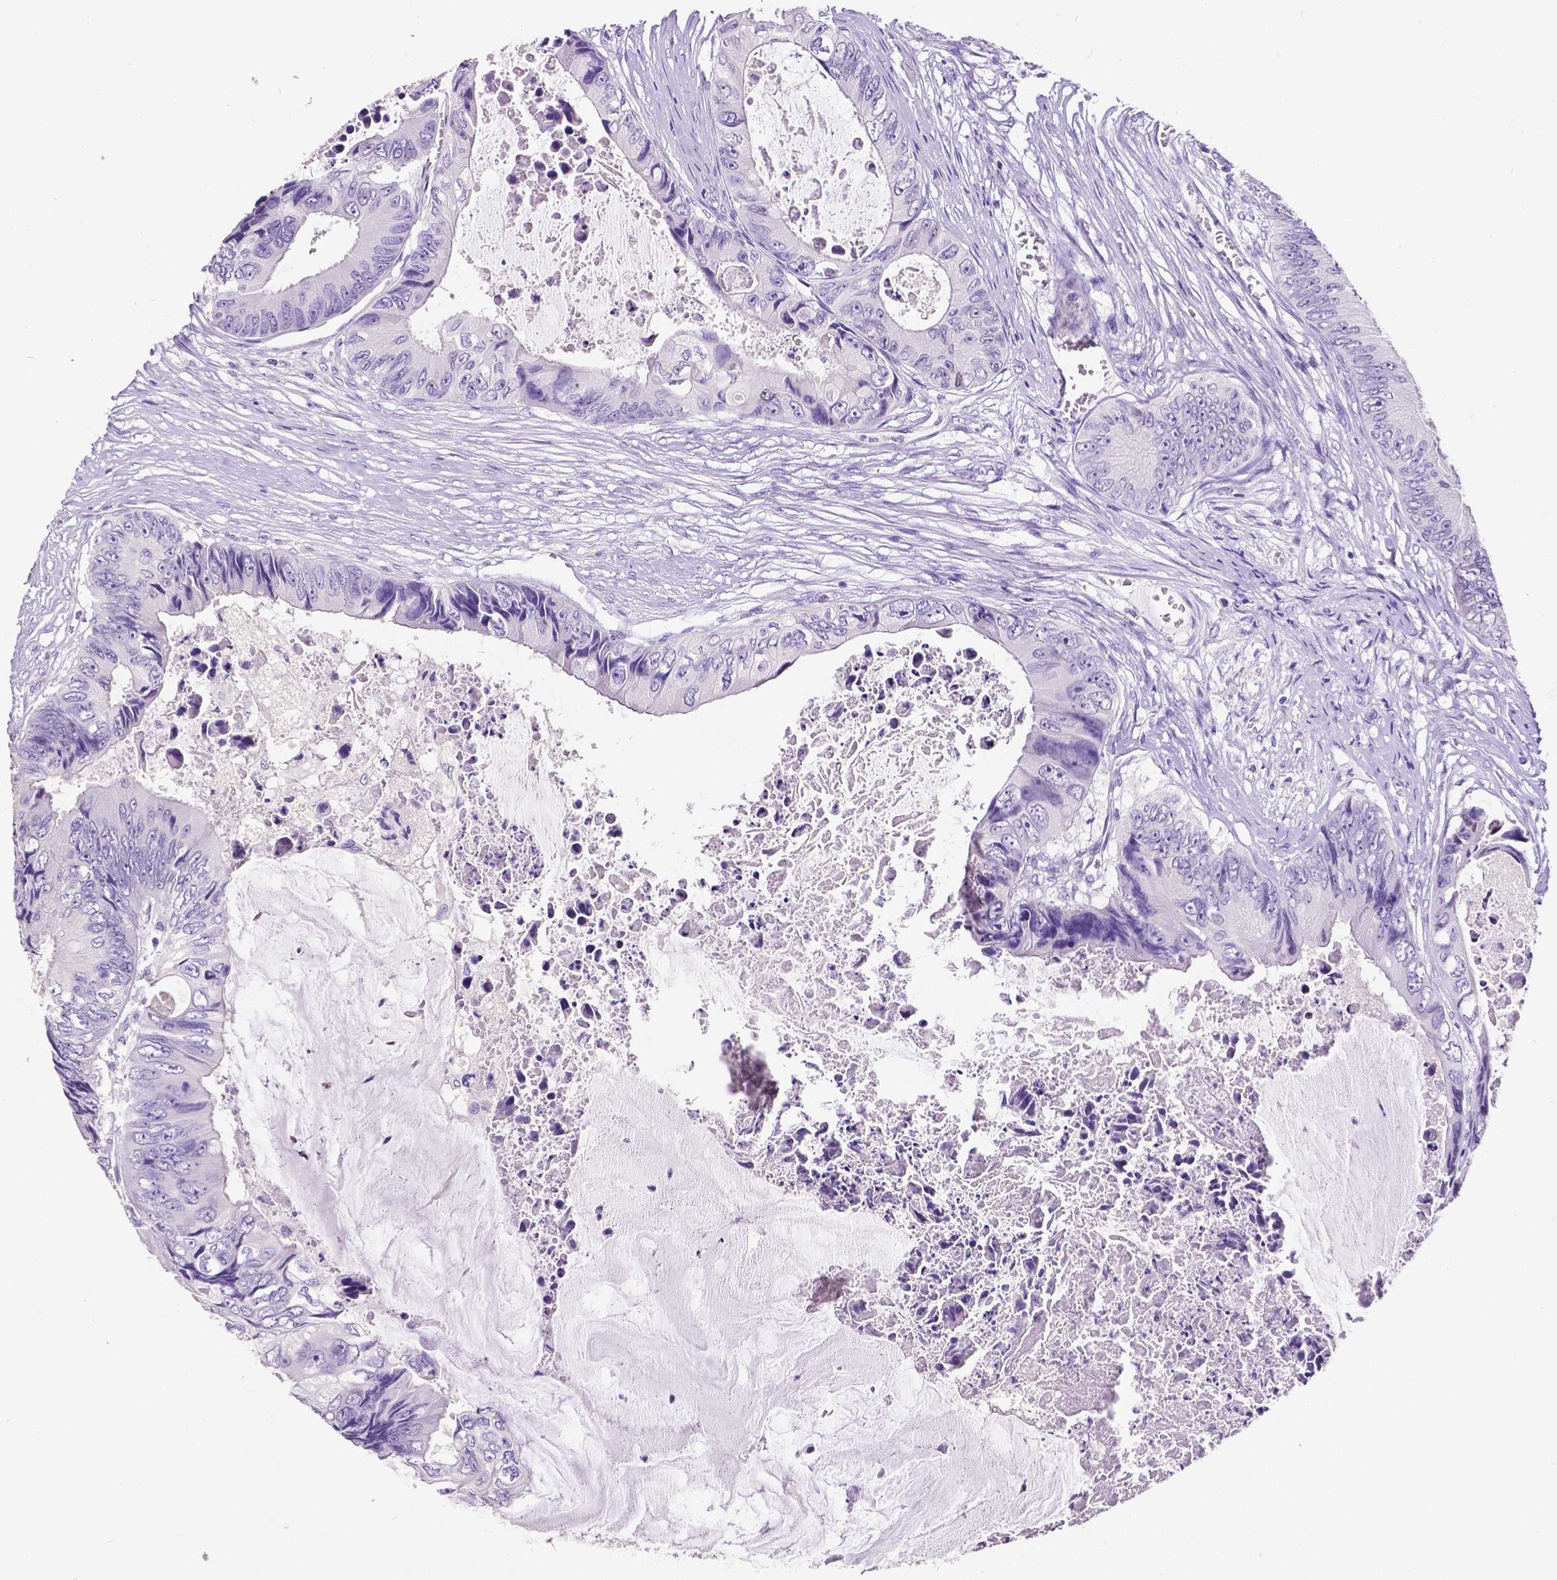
{"staining": {"intensity": "negative", "quantity": "none", "location": "none"}, "tissue": "colorectal cancer", "cell_type": "Tumor cells", "image_type": "cancer", "snomed": [{"axis": "morphology", "description": "Adenocarcinoma, NOS"}, {"axis": "topography", "description": "Rectum"}], "caption": "The immunohistochemistry (IHC) photomicrograph has no significant positivity in tumor cells of colorectal adenocarcinoma tissue. (DAB (3,3'-diaminobenzidine) IHC, high magnification).", "gene": "SATB2", "patient": {"sex": "male", "age": 63}}